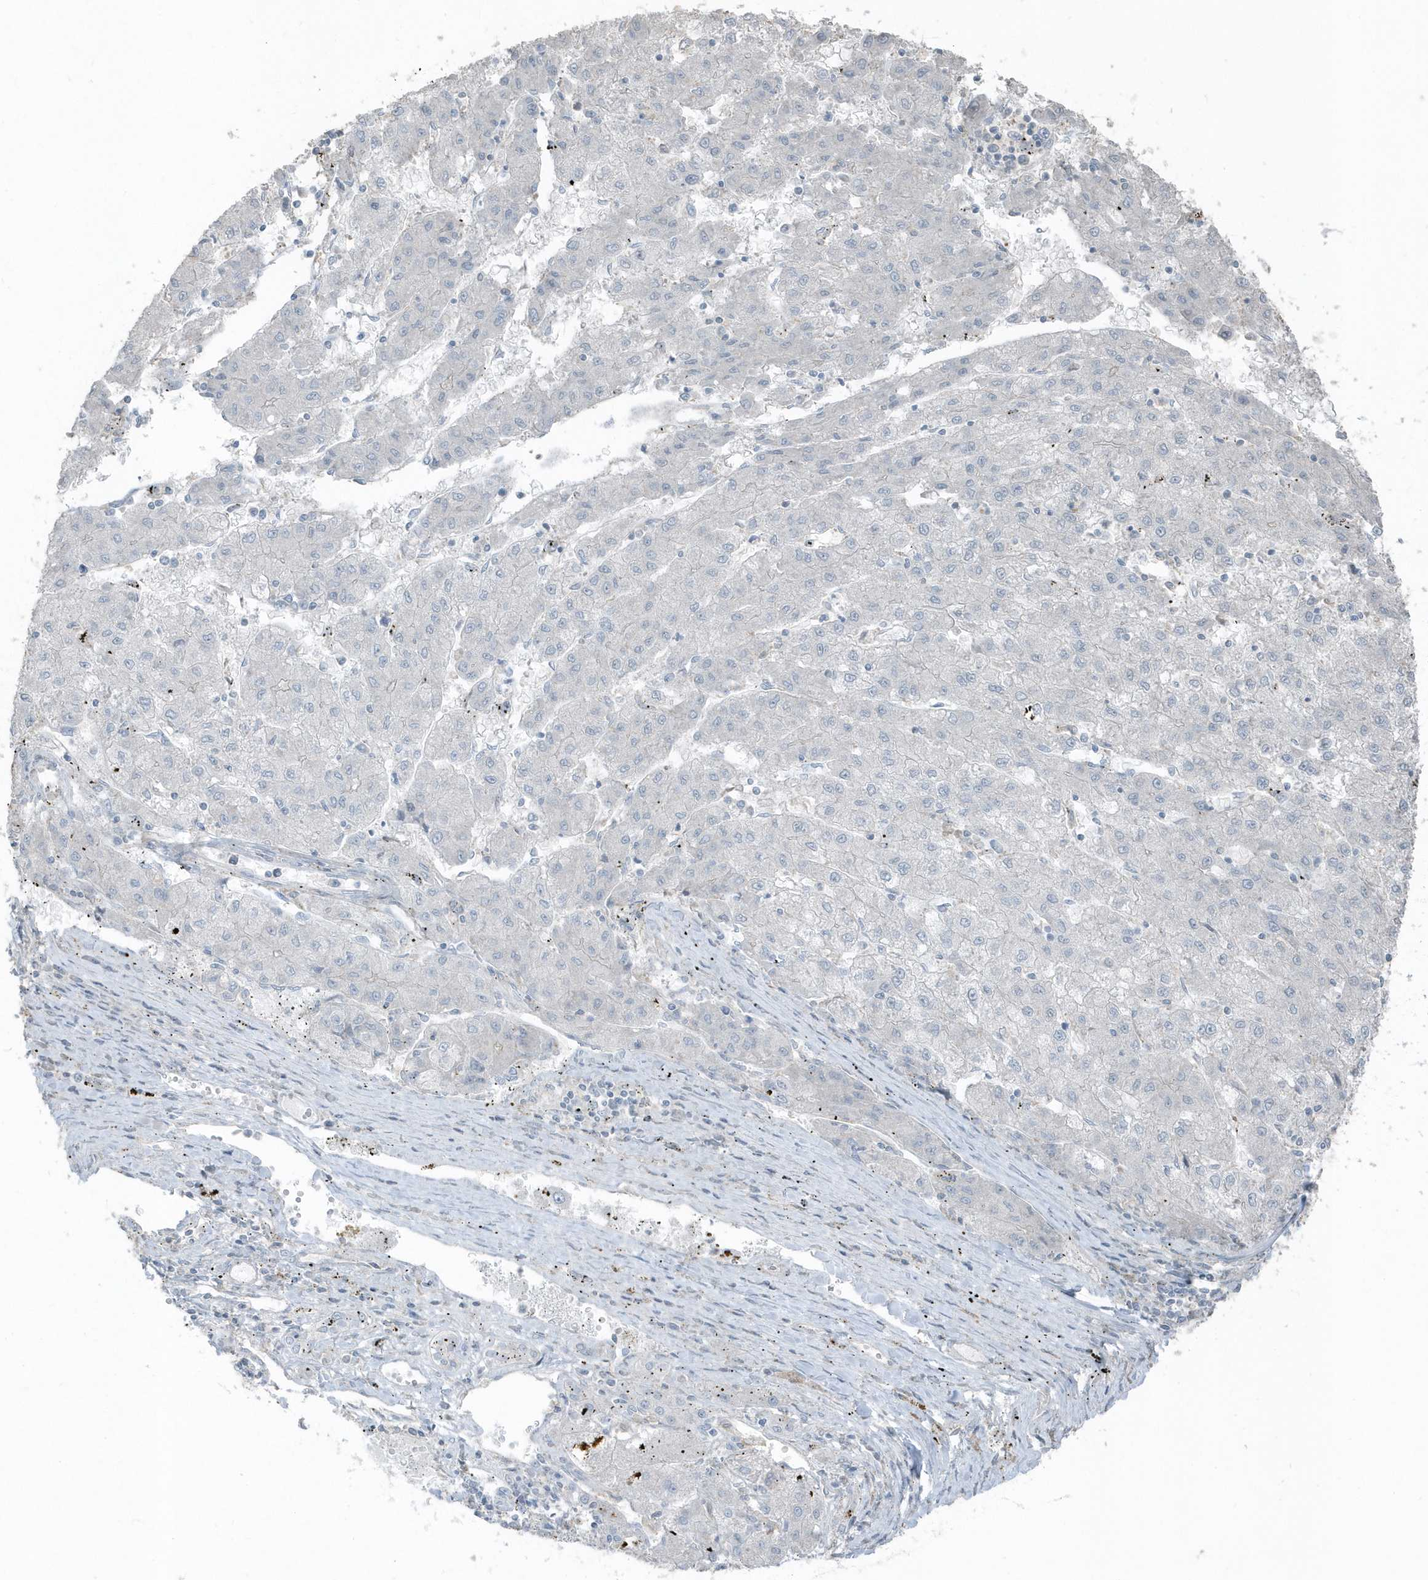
{"staining": {"intensity": "negative", "quantity": "none", "location": "none"}, "tissue": "liver cancer", "cell_type": "Tumor cells", "image_type": "cancer", "snomed": [{"axis": "morphology", "description": "Carcinoma, Hepatocellular, NOS"}, {"axis": "topography", "description": "Liver"}], "caption": "Immunohistochemistry (IHC) micrograph of liver cancer stained for a protein (brown), which demonstrates no staining in tumor cells. The staining is performed using DAB brown chromogen with nuclei counter-stained in using hematoxylin.", "gene": "ACTC1", "patient": {"sex": "male", "age": 72}}